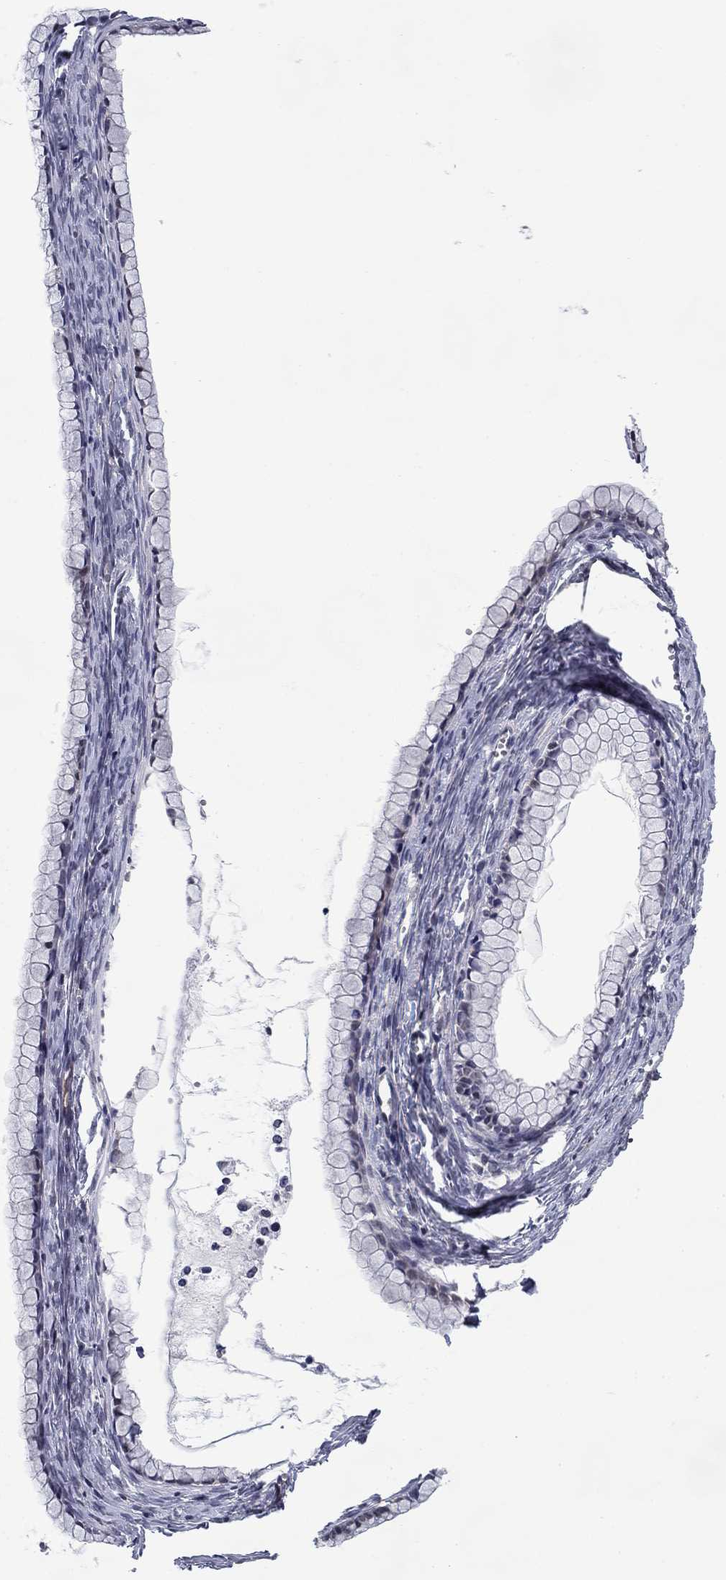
{"staining": {"intensity": "negative", "quantity": "none", "location": "none"}, "tissue": "ovarian cancer", "cell_type": "Tumor cells", "image_type": "cancer", "snomed": [{"axis": "morphology", "description": "Cystadenocarcinoma, mucinous, NOS"}, {"axis": "topography", "description": "Ovary"}], "caption": "This is an immunohistochemistry (IHC) micrograph of human ovarian cancer (mucinous cystadenocarcinoma). There is no staining in tumor cells.", "gene": "DDTL", "patient": {"sex": "female", "age": 41}}